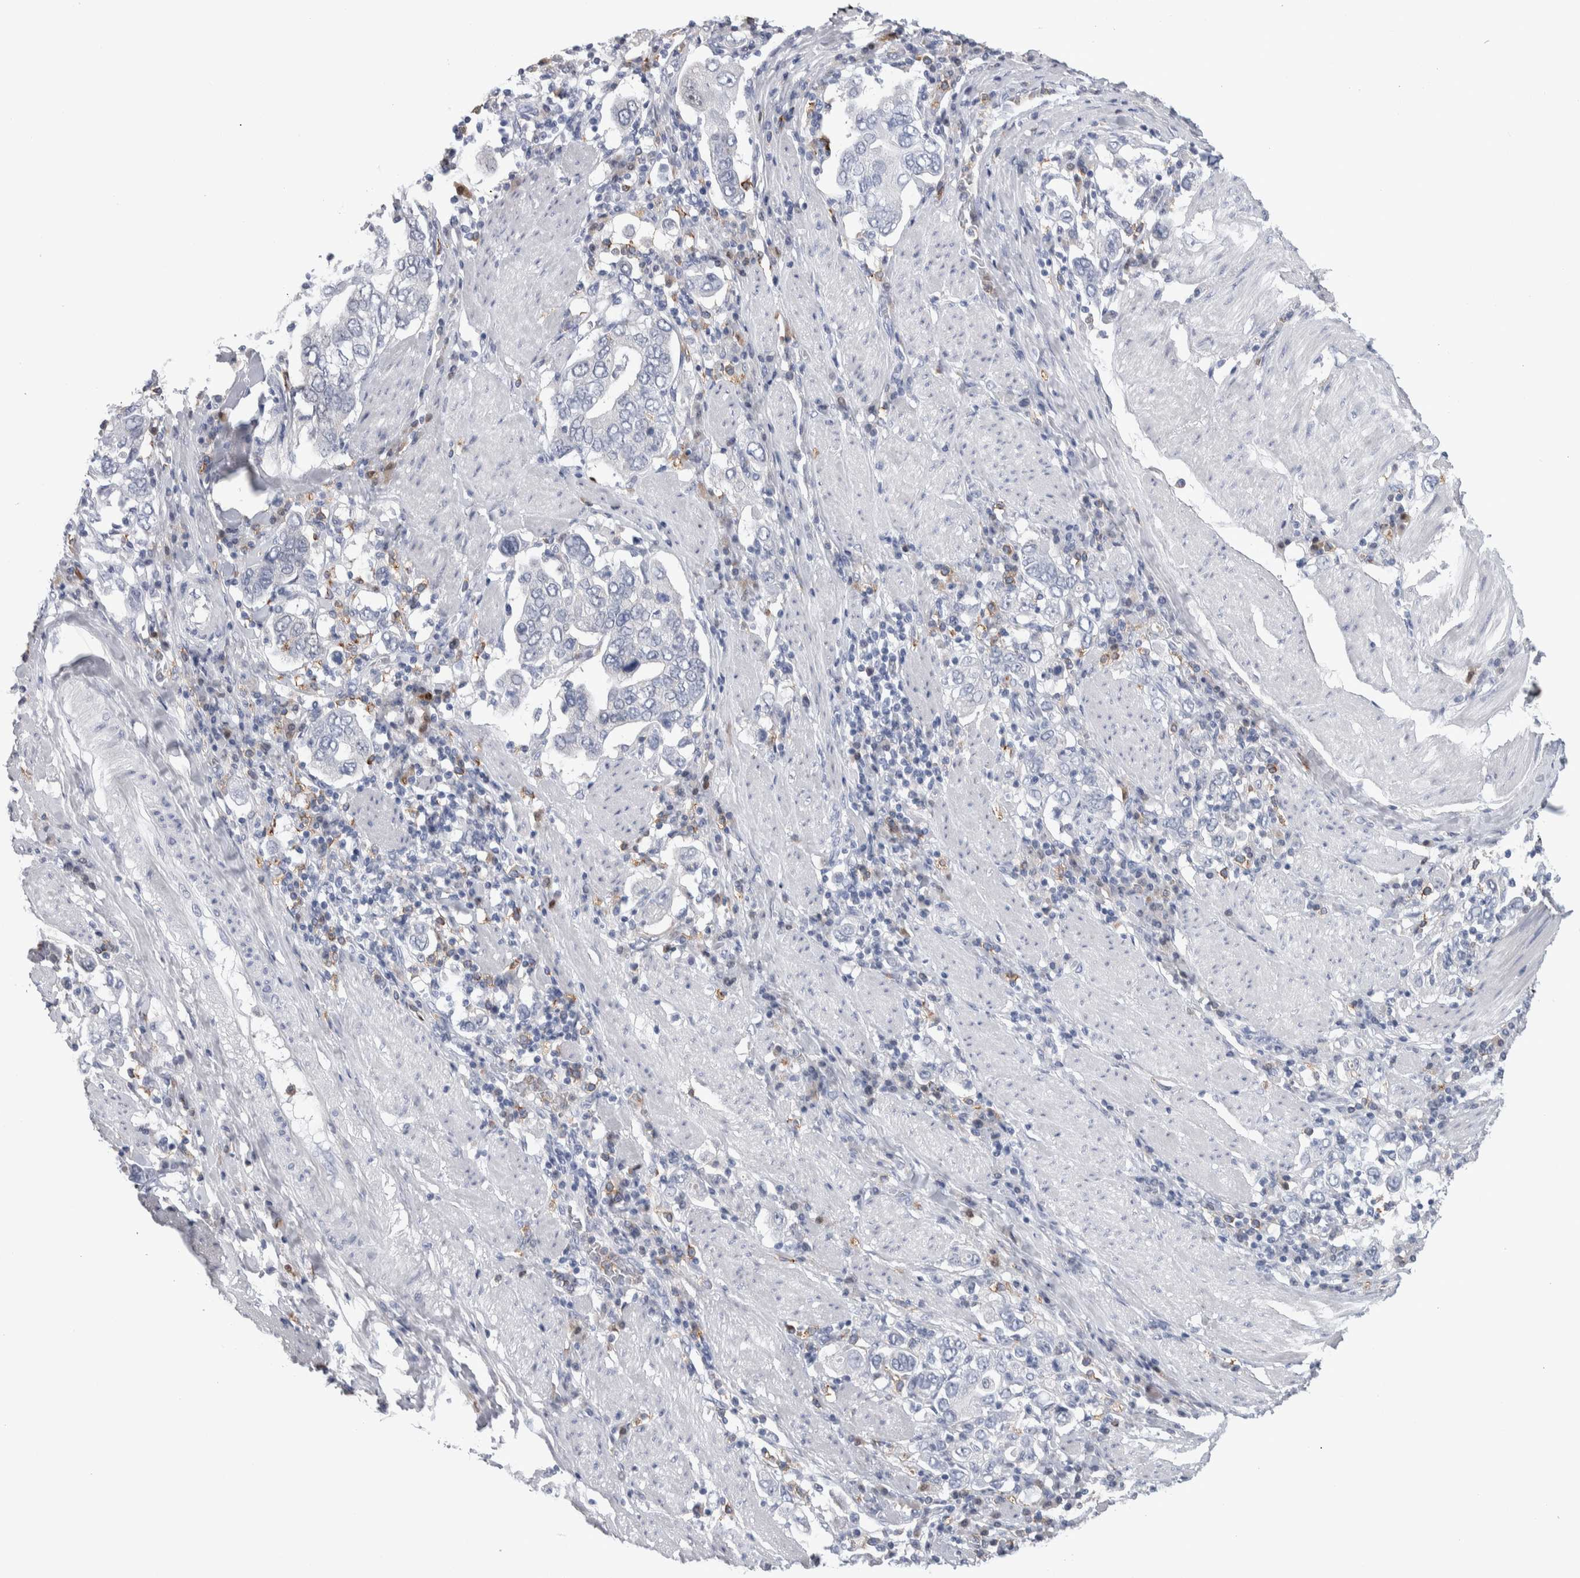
{"staining": {"intensity": "negative", "quantity": "none", "location": "none"}, "tissue": "stomach cancer", "cell_type": "Tumor cells", "image_type": "cancer", "snomed": [{"axis": "morphology", "description": "Adenocarcinoma, NOS"}, {"axis": "topography", "description": "Stomach, upper"}], "caption": "This is a histopathology image of immunohistochemistry (IHC) staining of adenocarcinoma (stomach), which shows no staining in tumor cells.", "gene": "LURAP1L", "patient": {"sex": "male", "age": 62}}